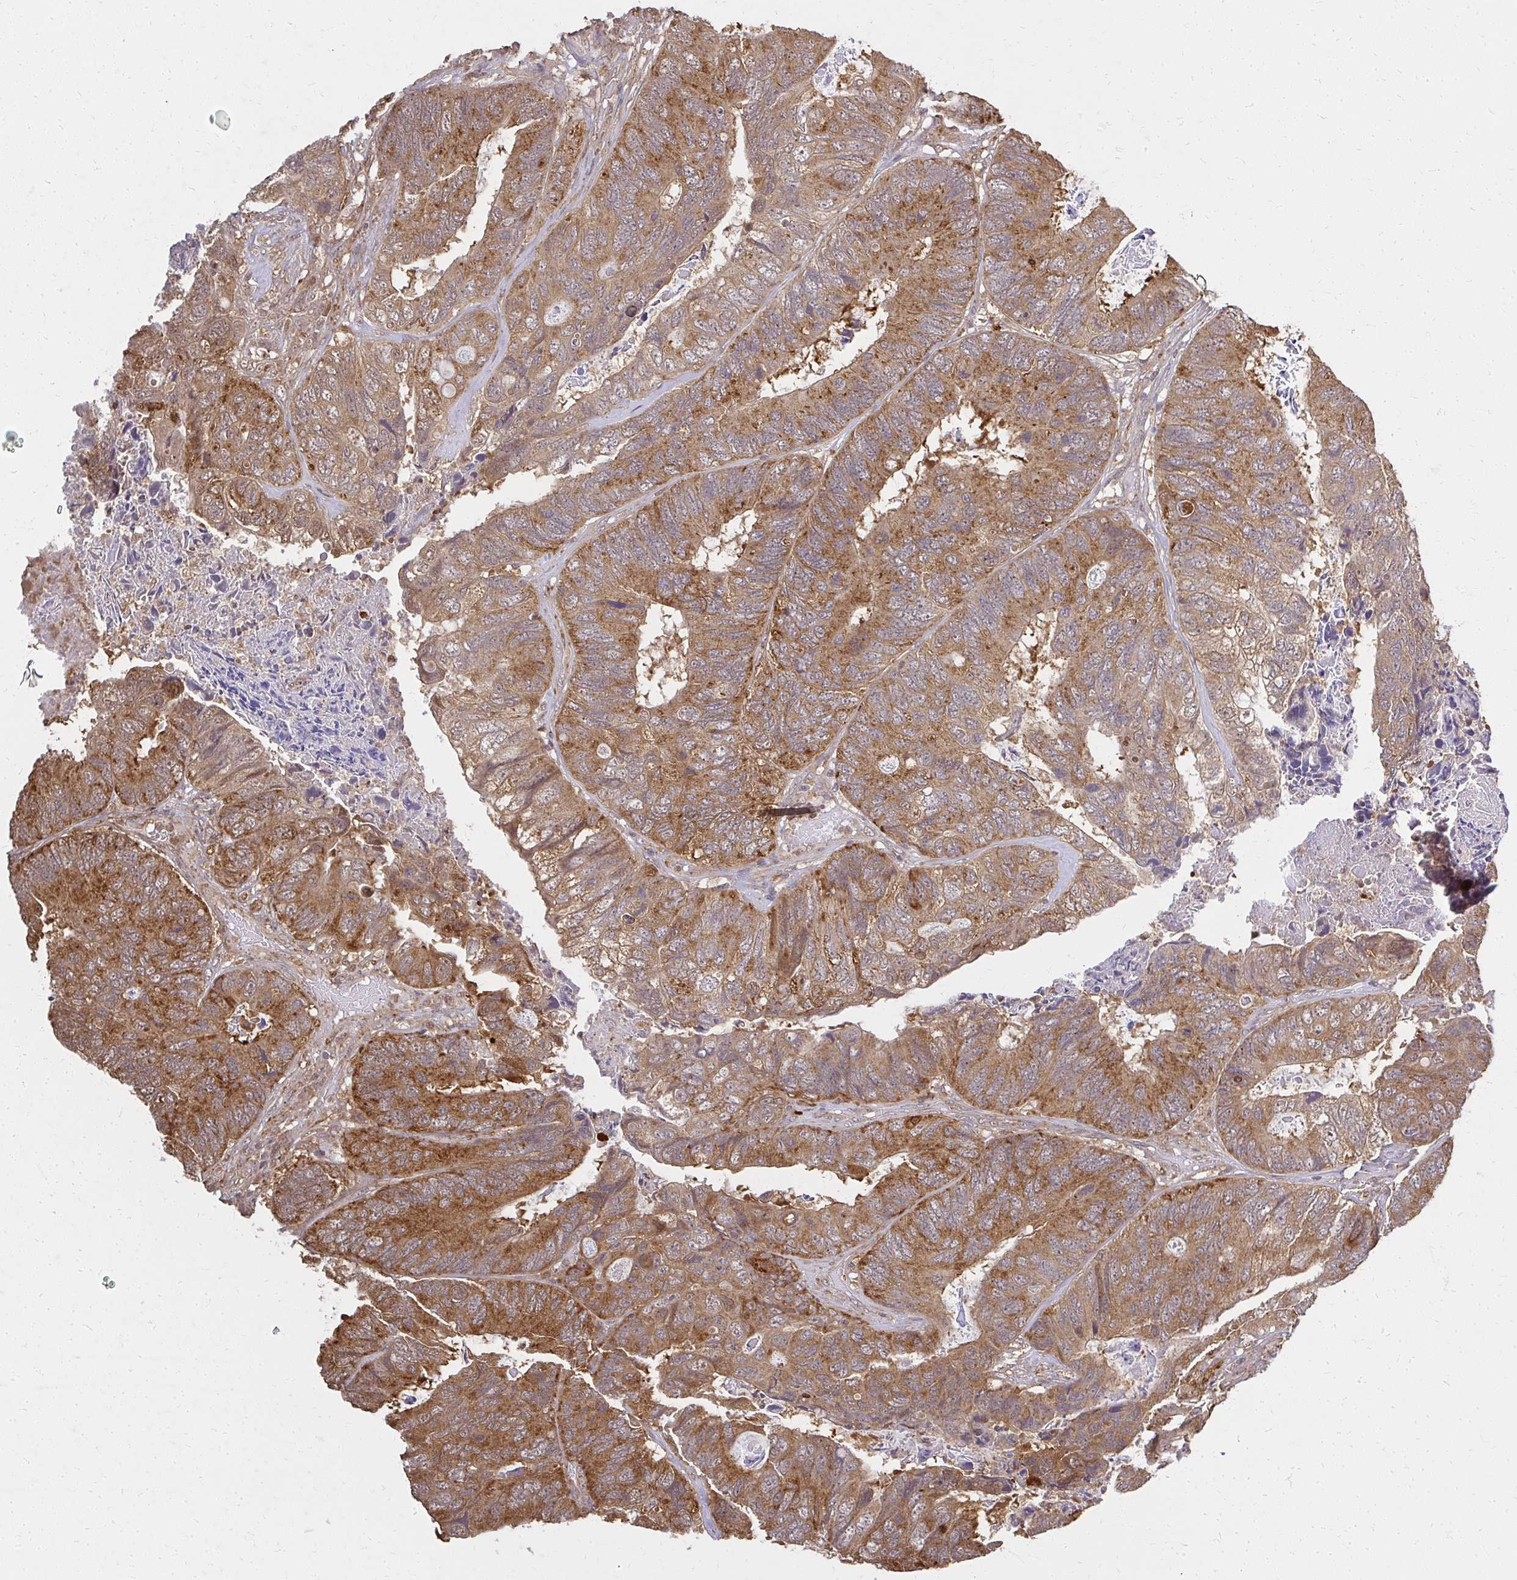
{"staining": {"intensity": "moderate", "quantity": ">75%", "location": "cytoplasmic/membranous"}, "tissue": "colorectal cancer", "cell_type": "Tumor cells", "image_type": "cancer", "snomed": [{"axis": "morphology", "description": "Adenocarcinoma, NOS"}, {"axis": "topography", "description": "Colon"}], "caption": "A brown stain labels moderate cytoplasmic/membranous positivity of a protein in human adenocarcinoma (colorectal) tumor cells. The staining was performed using DAB (3,3'-diaminobenzidine), with brown indicating positive protein expression. Nuclei are stained blue with hematoxylin.", "gene": "LARS2", "patient": {"sex": "female", "age": 67}}